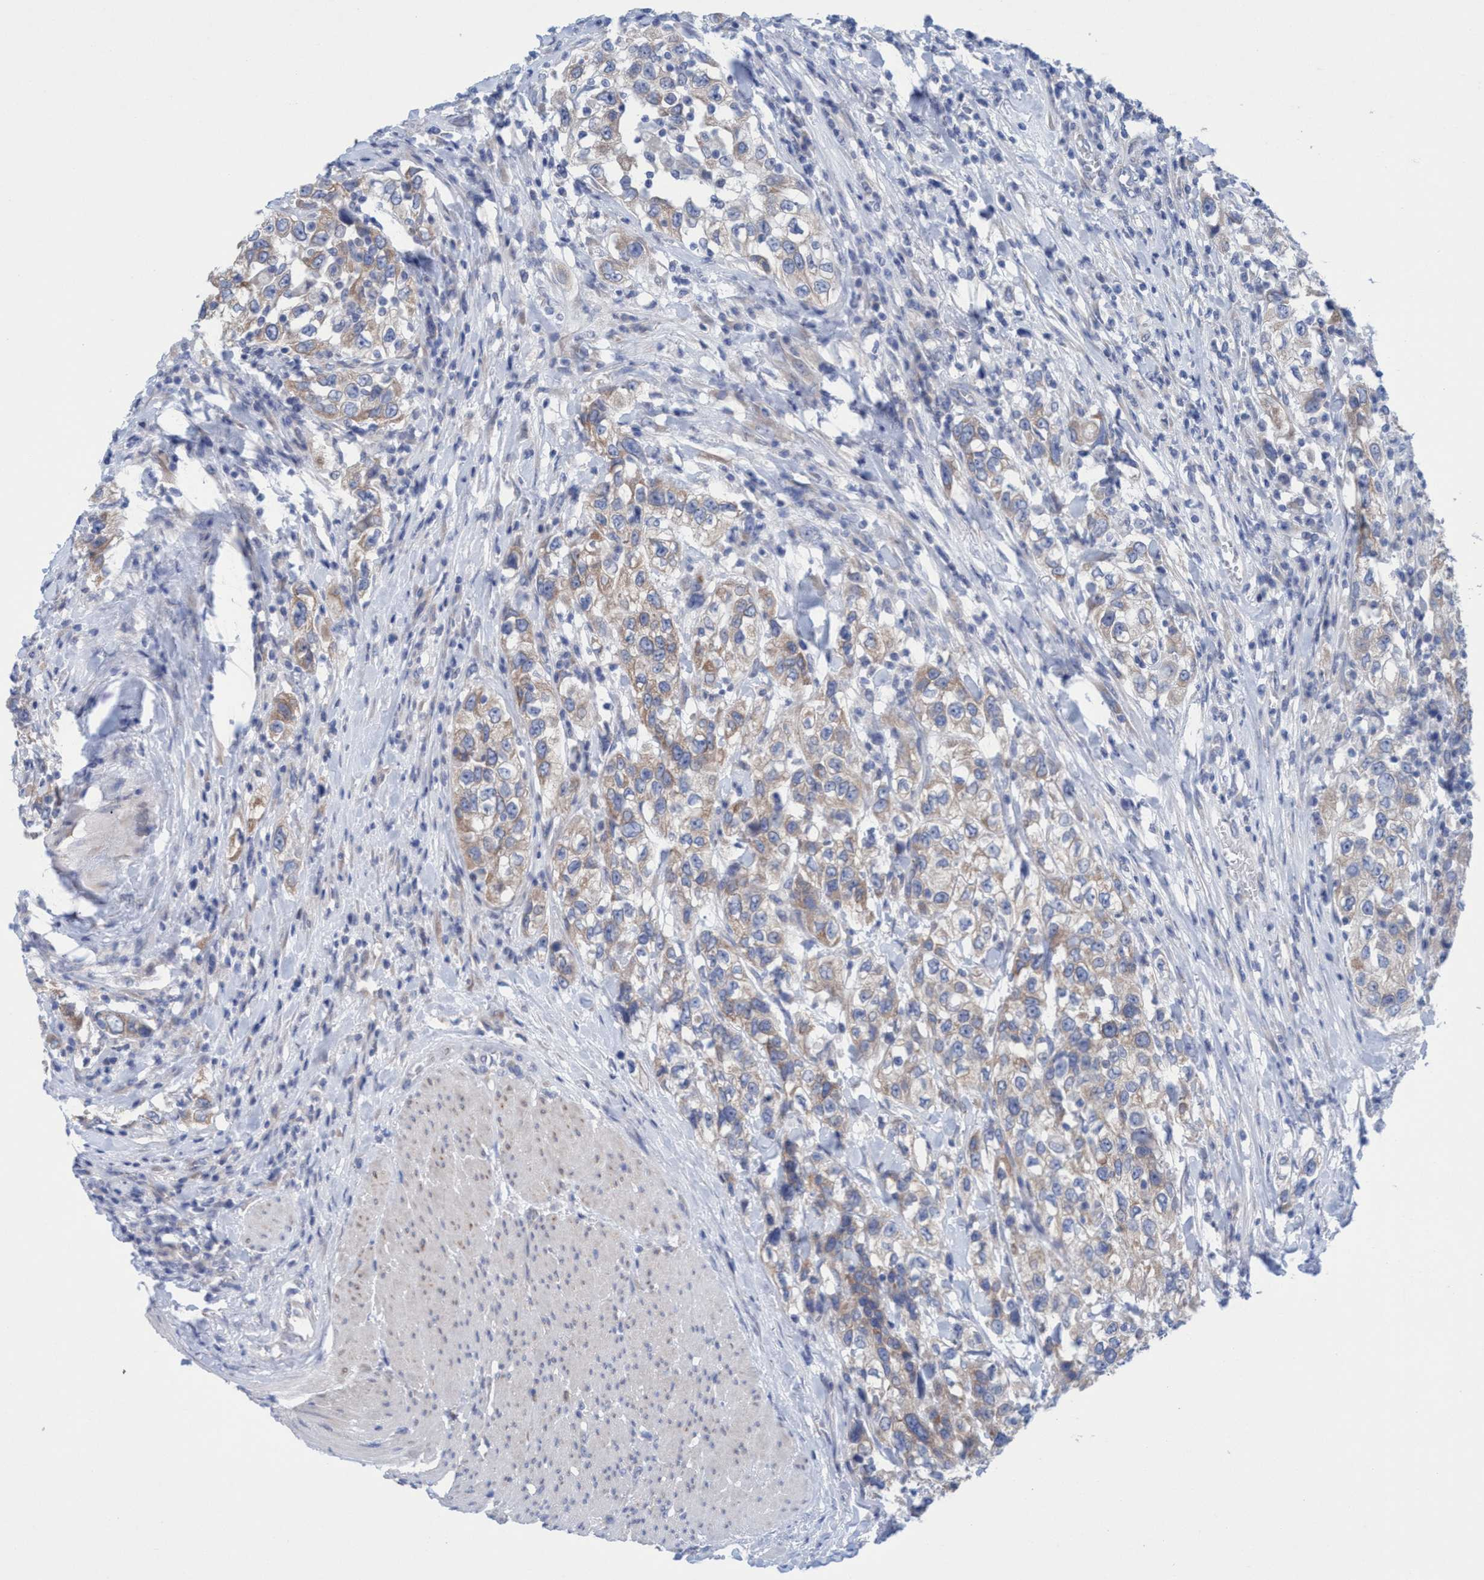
{"staining": {"intensity": "moderate", "quantity": ">75%", "location": "cytoplasmic/membranous"}, "tissue": "urothelial cancer", "cell_type": "Tumor cells", "image_type": "cancer", "snomed": [{"axis": "morphology", "description": "Urothelial carcinoma, High grade"}, {"axis": "topography", "description": "Urinary bladder"}], "caption": "Urothelial cancer stained for a protein displays moderate cytoplasmic/membranous positivity in tumor cells.", "gene": "RSAD1", "patient": {"sex": "female", "age": 80}}